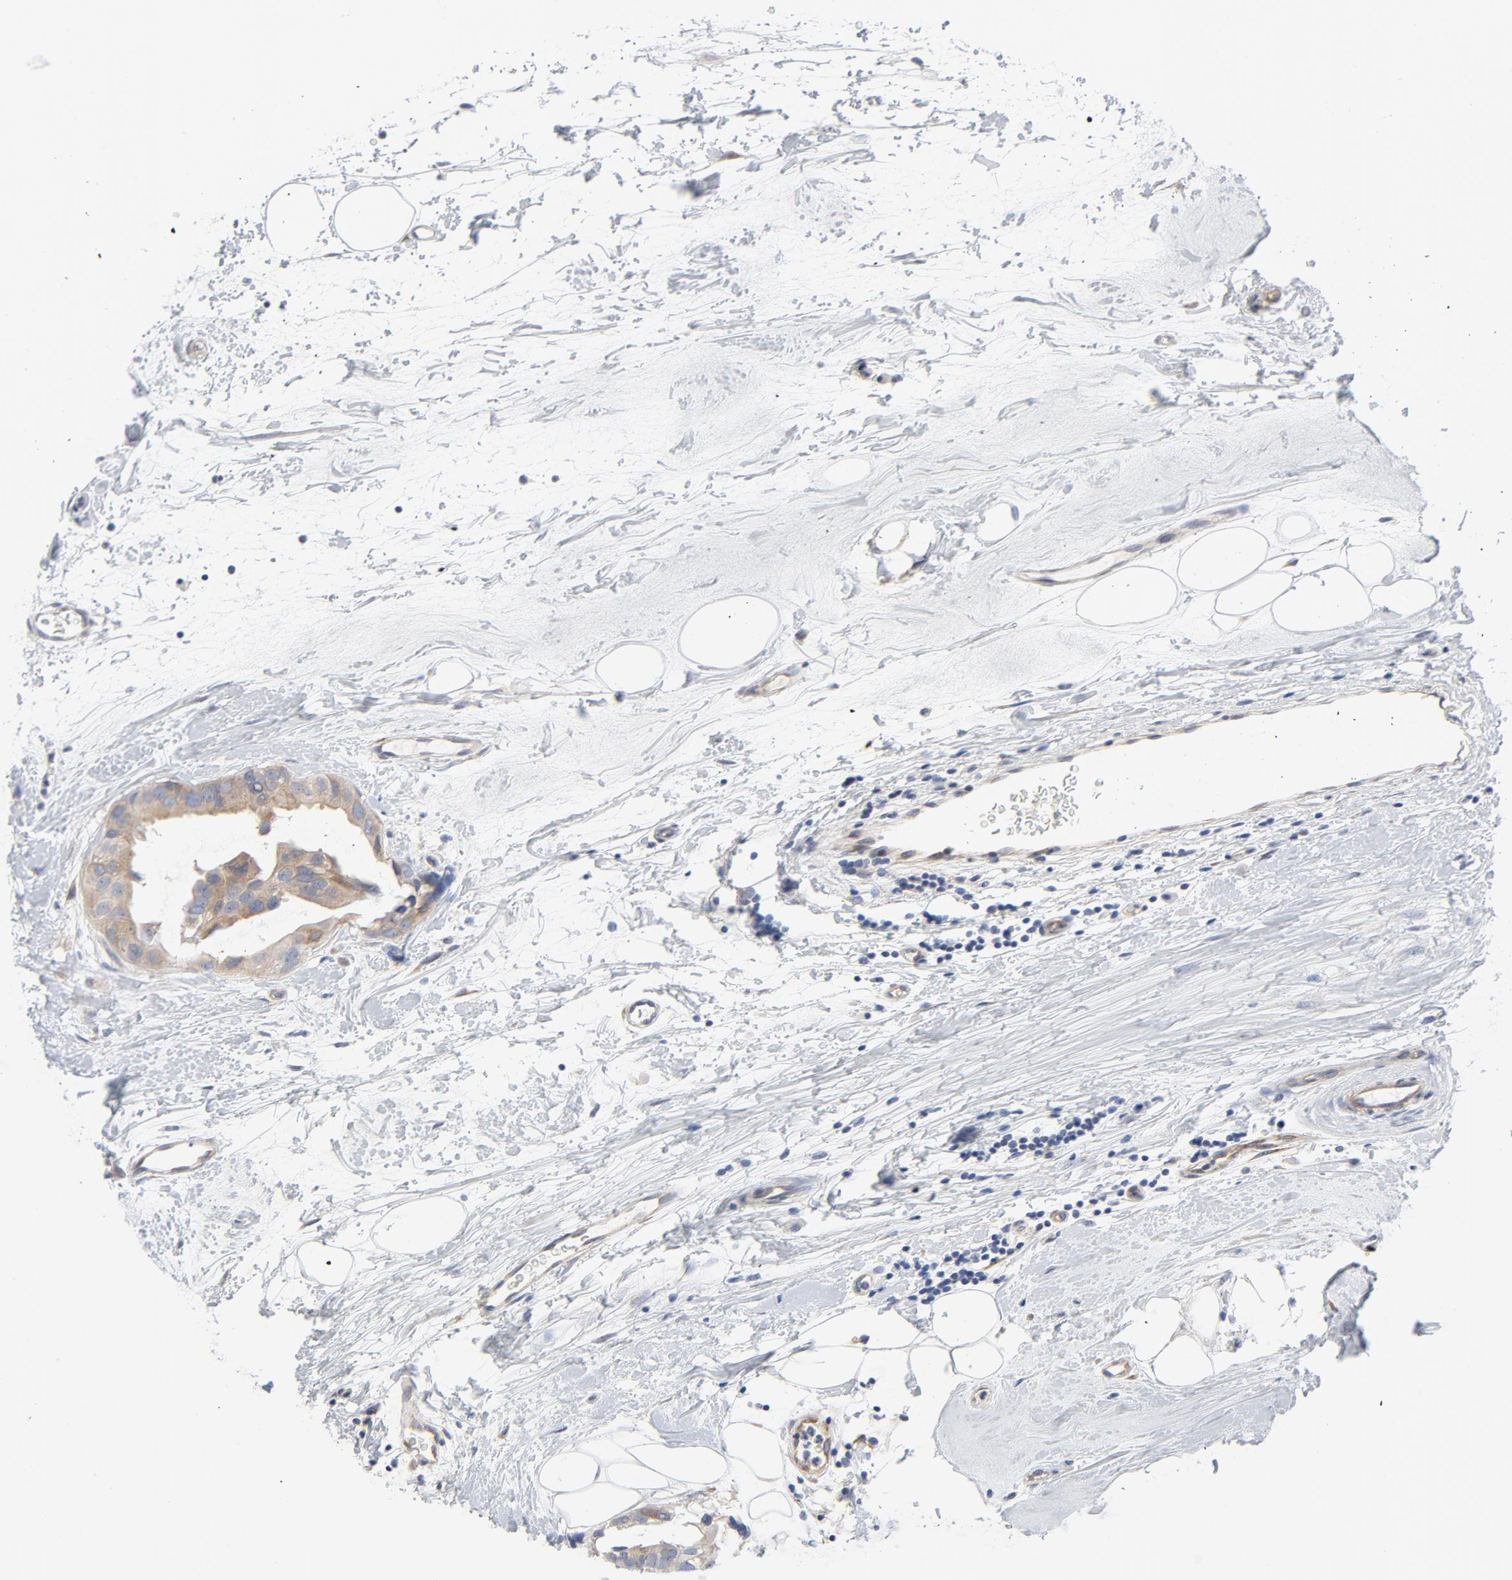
{"staining": {"intensity": "weak", "quantity": ">75%", "location": "cytoplasmic/membranous"}, "tissue": "breast cancer", "cell_type": "Tumor cells", "image_type": "cancer", "snomed": [{"axis": "morphology", "description": "Duct carcinoma"}, {"axis": "topography", "description": "Breast"}], "caption": "About >75% of tumor cells in human breast cancer exhibit weak cytoplasmic/membranous protein positivity as visualized by brown immunohistochemical staining.", "gene": "BAD", "patient": {"sex": "female", "age": 40}}